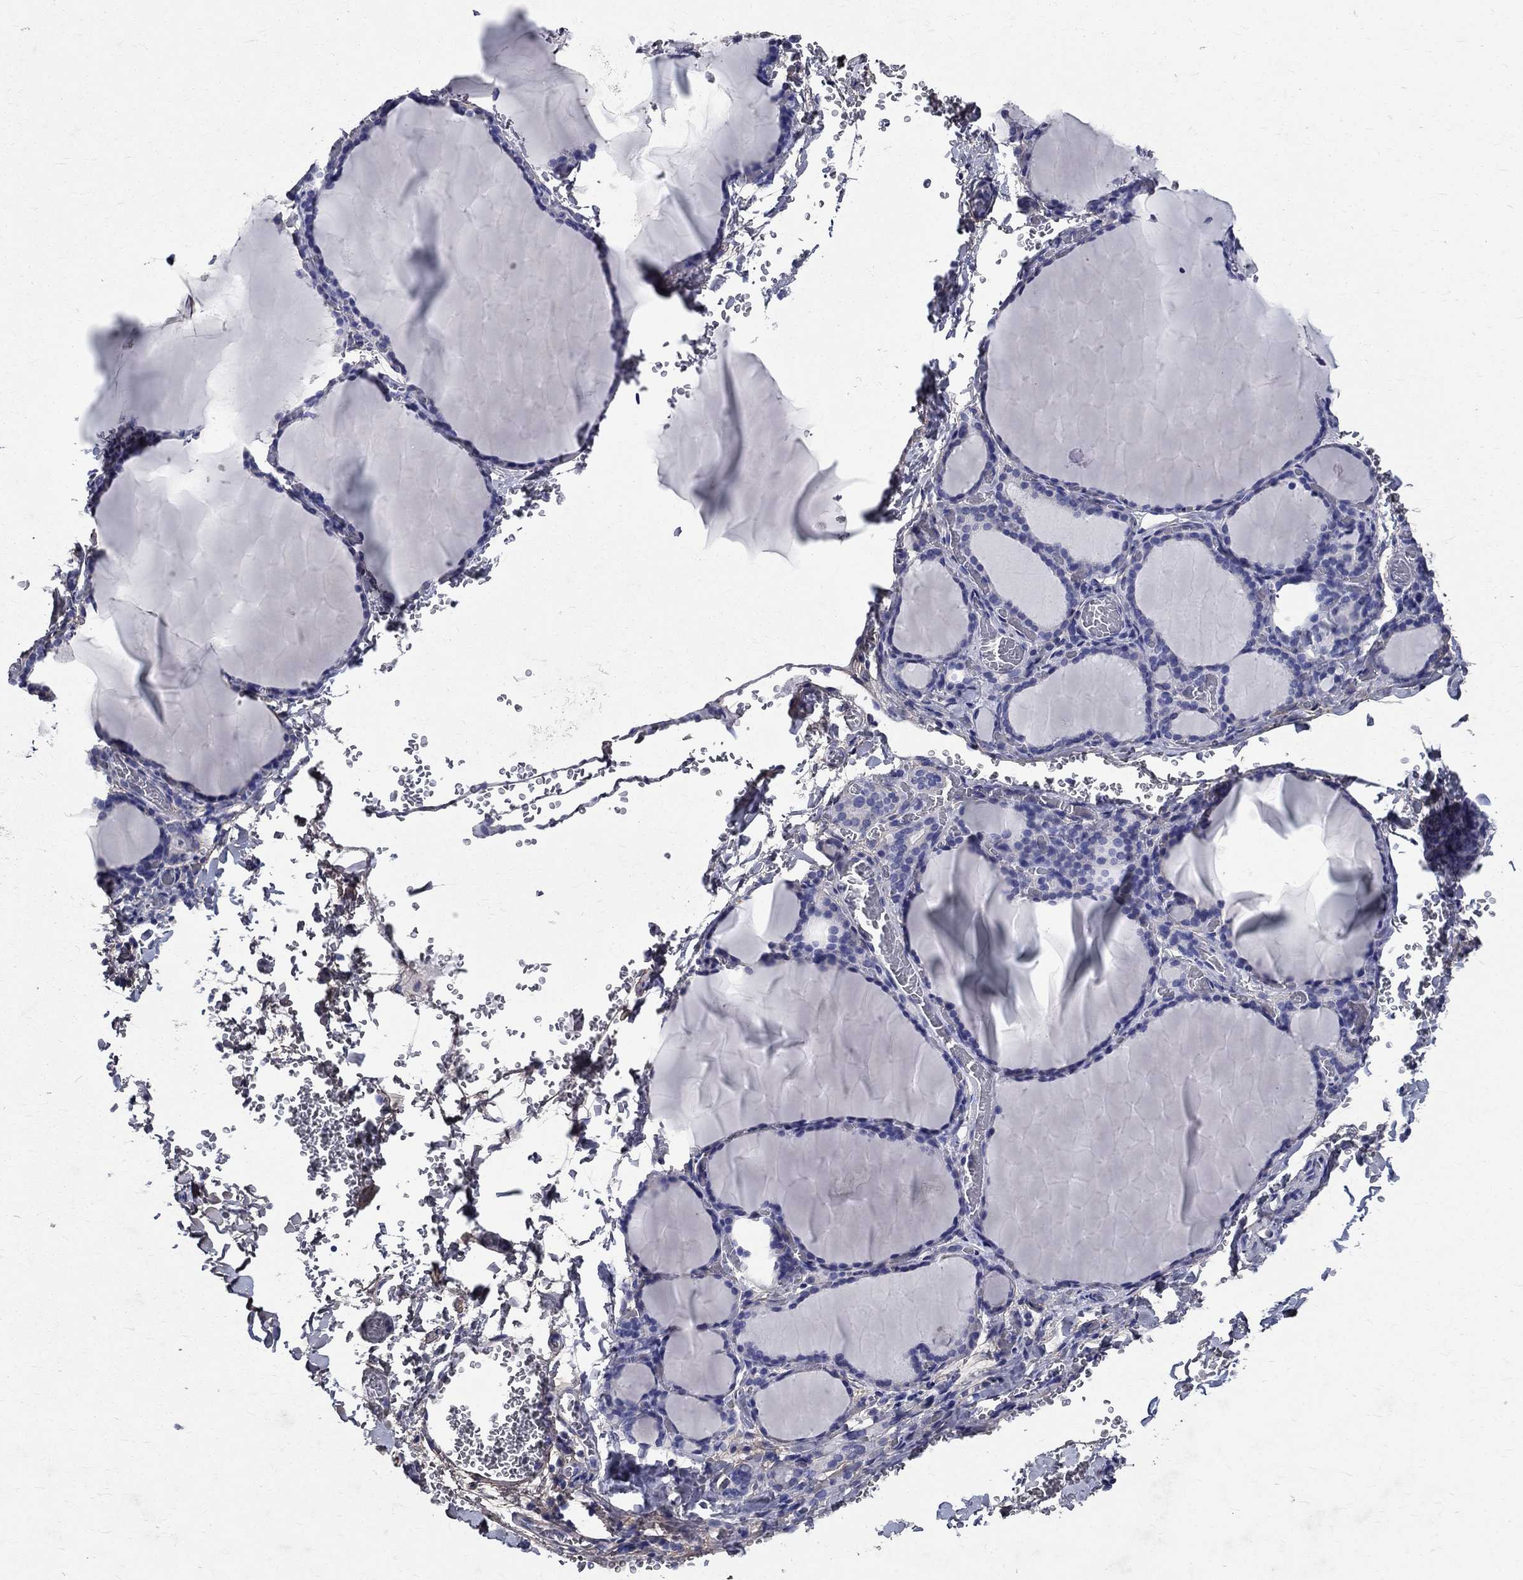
{"staining": {"intensity": "negative", "quantity": "none", "location": "none"}, "tissue": "thyroid gland", "cell_type": "Glandular cells", "image_type": "normal", "snomed": [{"axis": "morphology", "description": "Normal tissue, NOS"}, {"axis": "morphology", "description": "Hyperplasia, NOS"}, {"axis": "topography", "description": "Thyroid gland"}], "caption": "Benign thyroid gland was stained to show a protein in brown. There is no significant staining in glandular cells. Brightfield microscopy of immunohistochemistry (IHC) stained with DAB (3,3'-diaminobenzidine) (brown) and hematoxylin (blue), captured at high magnification.", "gene": "ANXA10", "patient": {"sex": "female", "age": 27}}